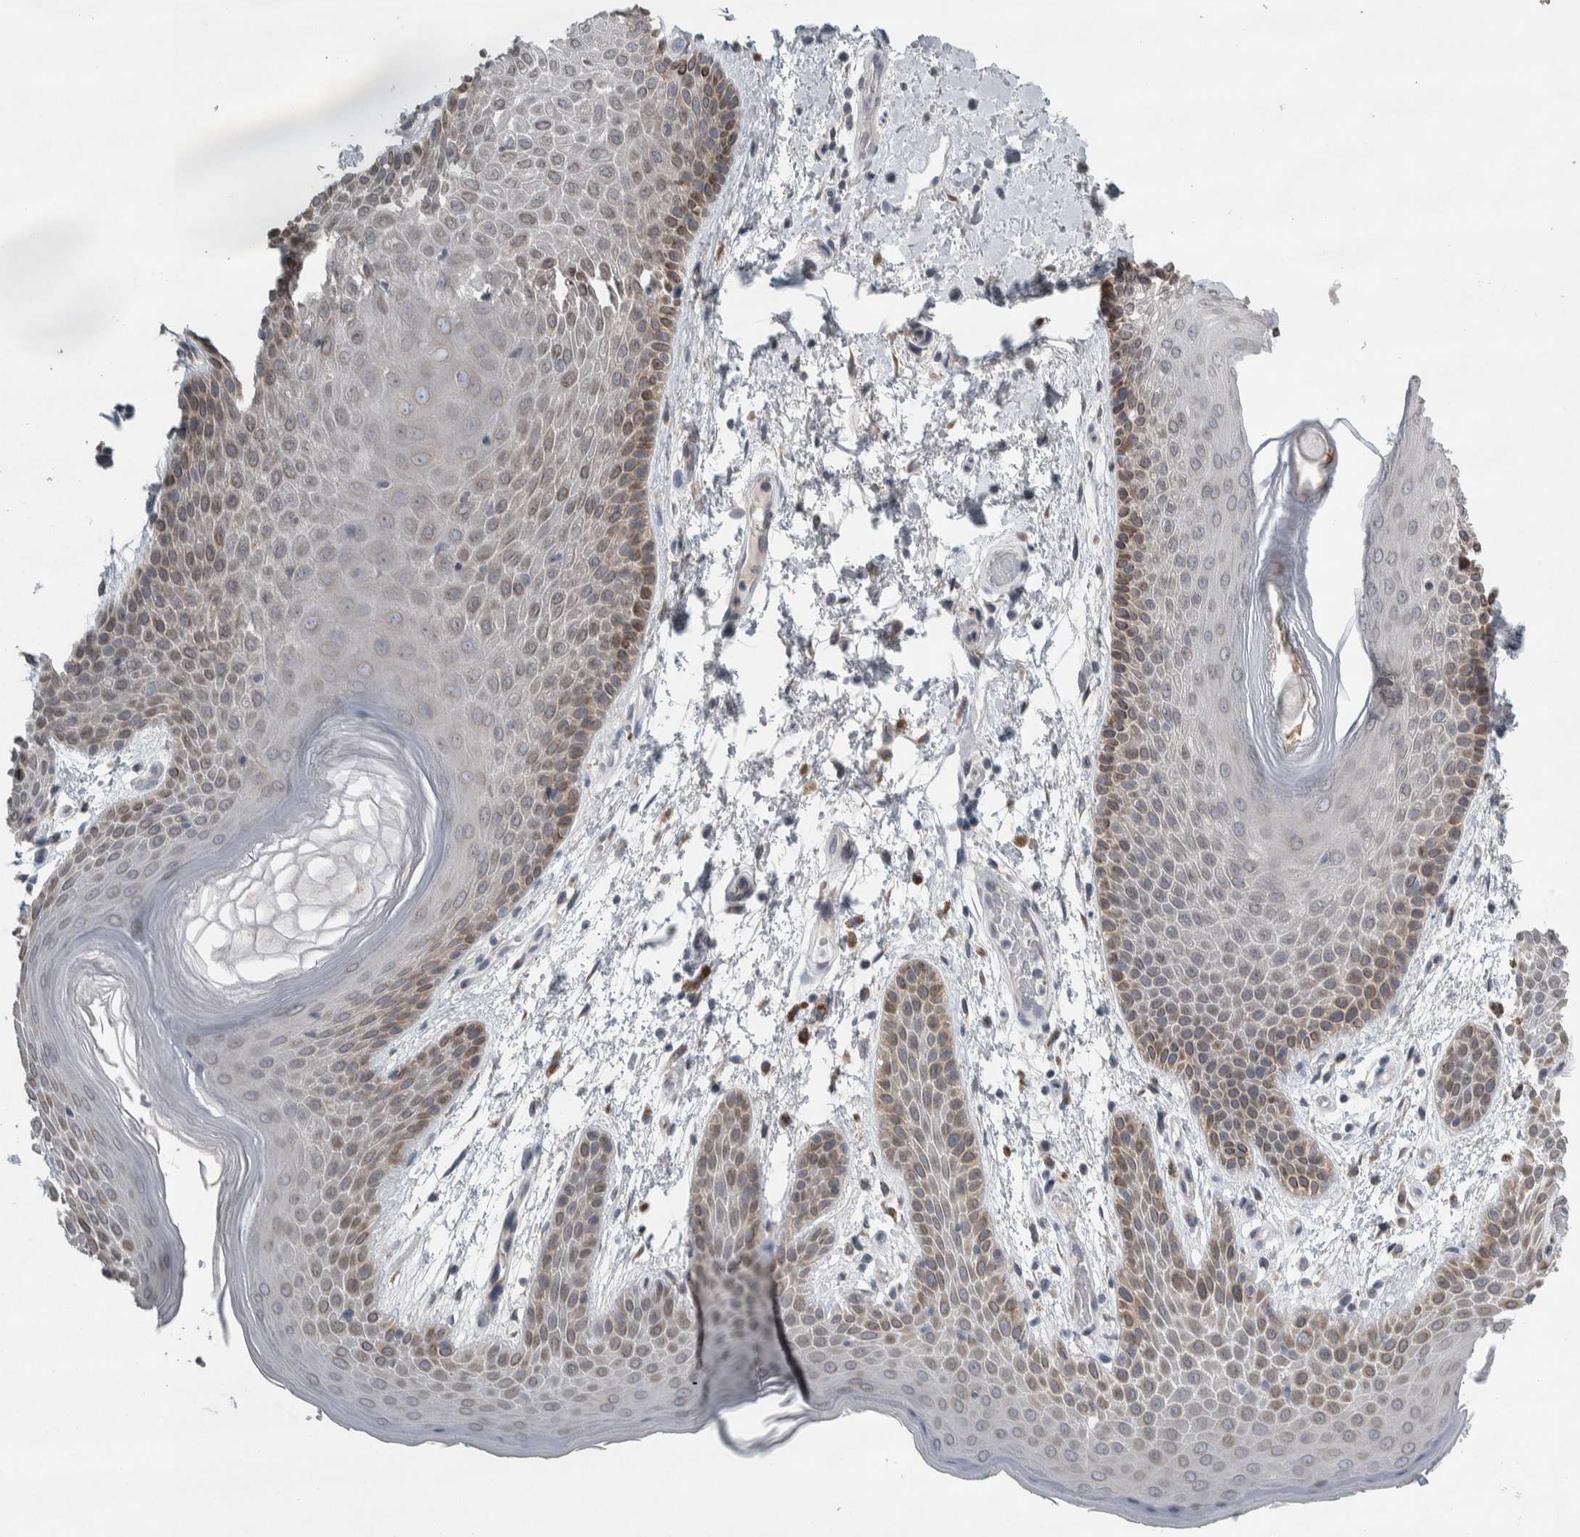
{"staining": {"intensity": "weak", "quantity": "25%-75%", "location": "cytoplasmic/membranous"}, "tissue": "skin", "cell_type": "Epidermal cells", "image_type": "normal", "snomed": [{"axis": "morphology", "description": "Normal tissue, NOS"}, {"axis": "topography", "description": "Anal"}], "caption": "The histopathology image exhibits immunohistochemical staining of normal skin. There is weak cytoplasmic/membranous expression is present in approximately 25%-75% of epidermal cells.", "gene": "SIGMAR1", "patient": {"sex": "male", "age": 74}}